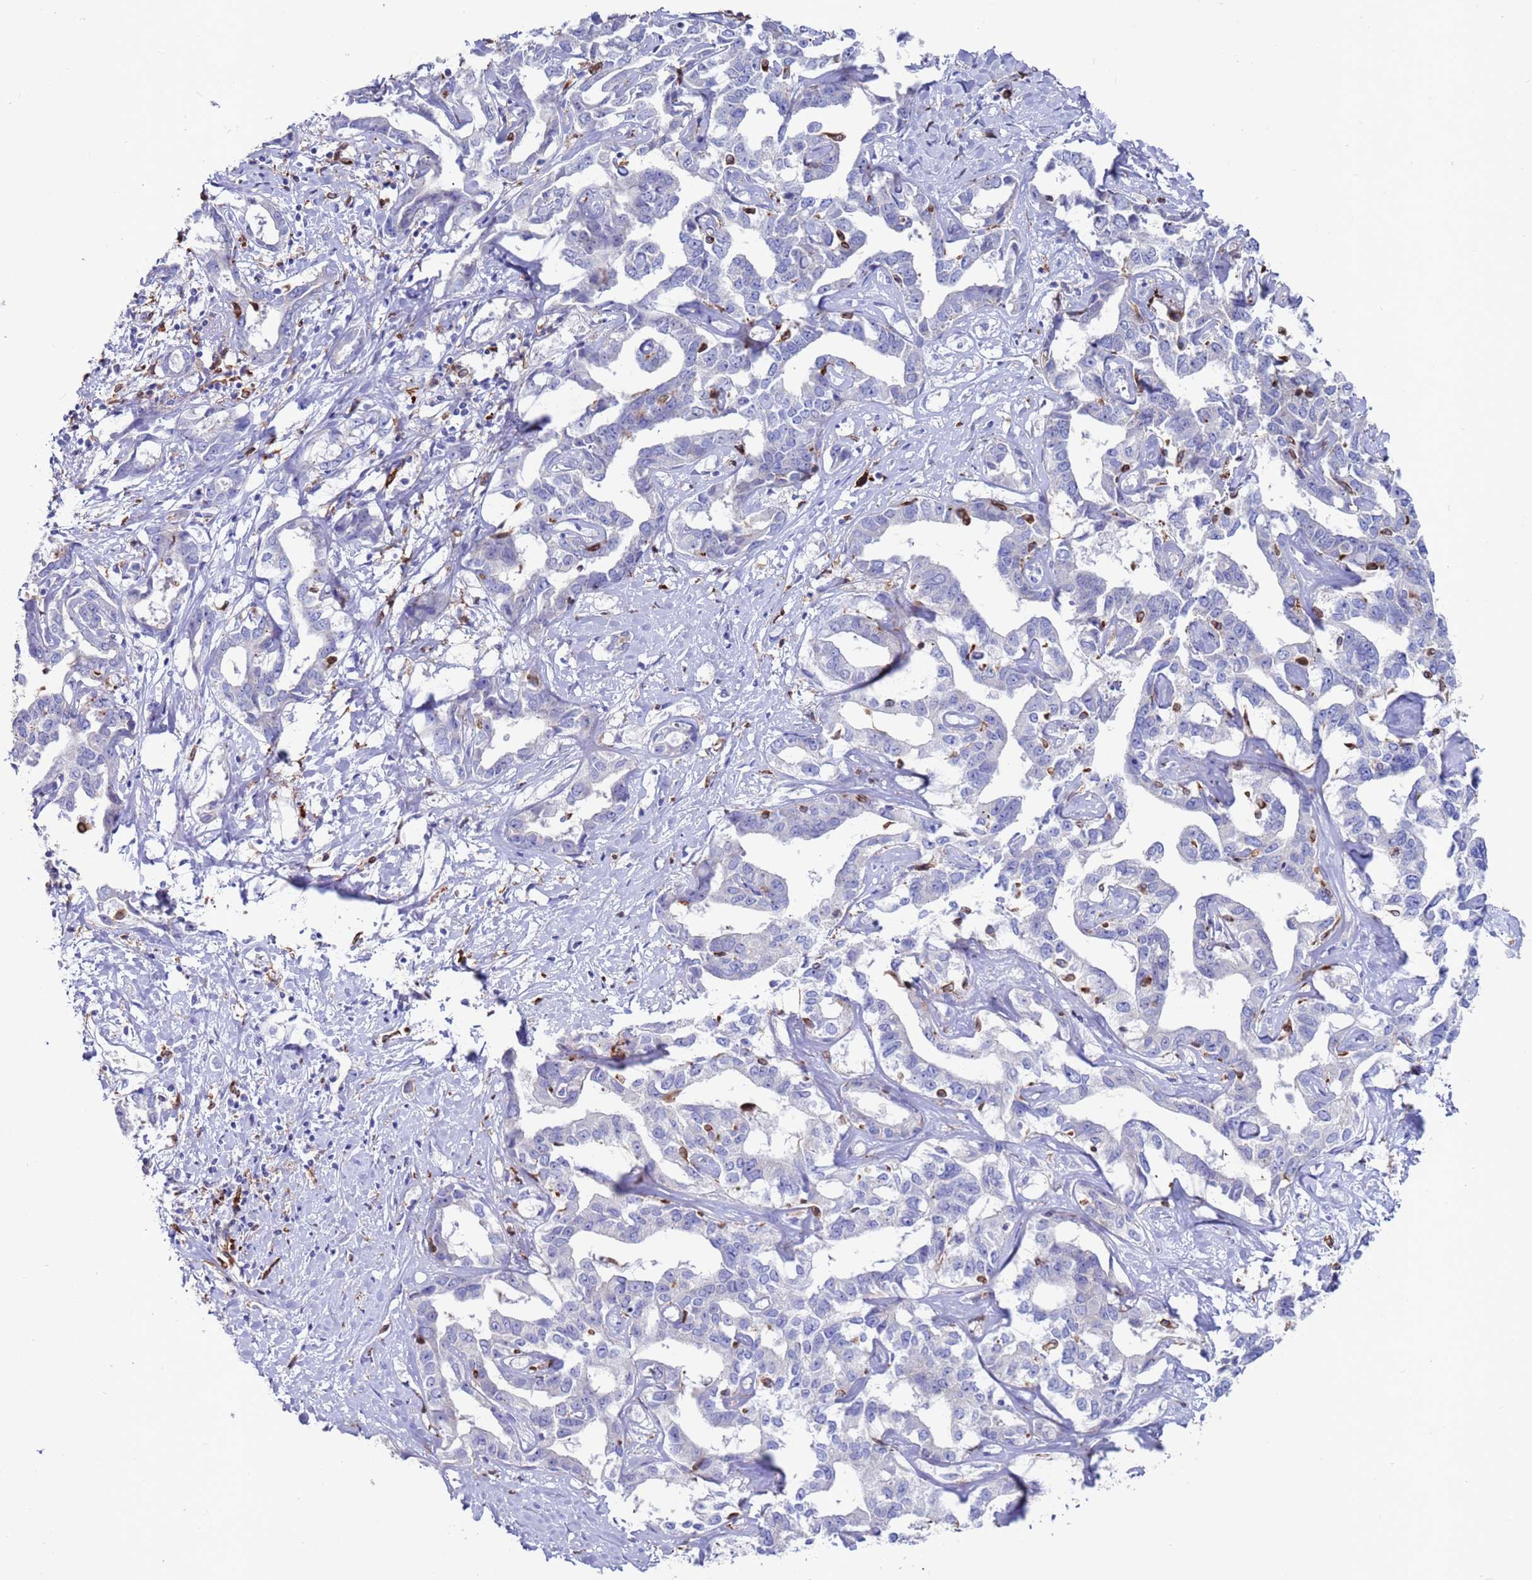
{"staining": {"intensity": "negative", "quantity": "none", "location": "none"}, "tissue": "liver cancer", "cell_type": "Tumor cells", "image_type": "cancer", "snomed": [{"axis": "morphology", "description": "Cholangiocarcinoma"}, {"axis": "topography", "description": "Liver"}], "caption": "IHC histopathology image of neoplastic tissue: cholangiocarcinoma (liver) stained with DAB displays no significant protein positivity in tumor cells. The staining was performed using DAB to visualize the protein expression in brown, while the nuclei were stained in blue with hematoxylin (Magnification: 20x).", "gene": "GREB1L", "patient": {"sex": "male", "age": 59}}